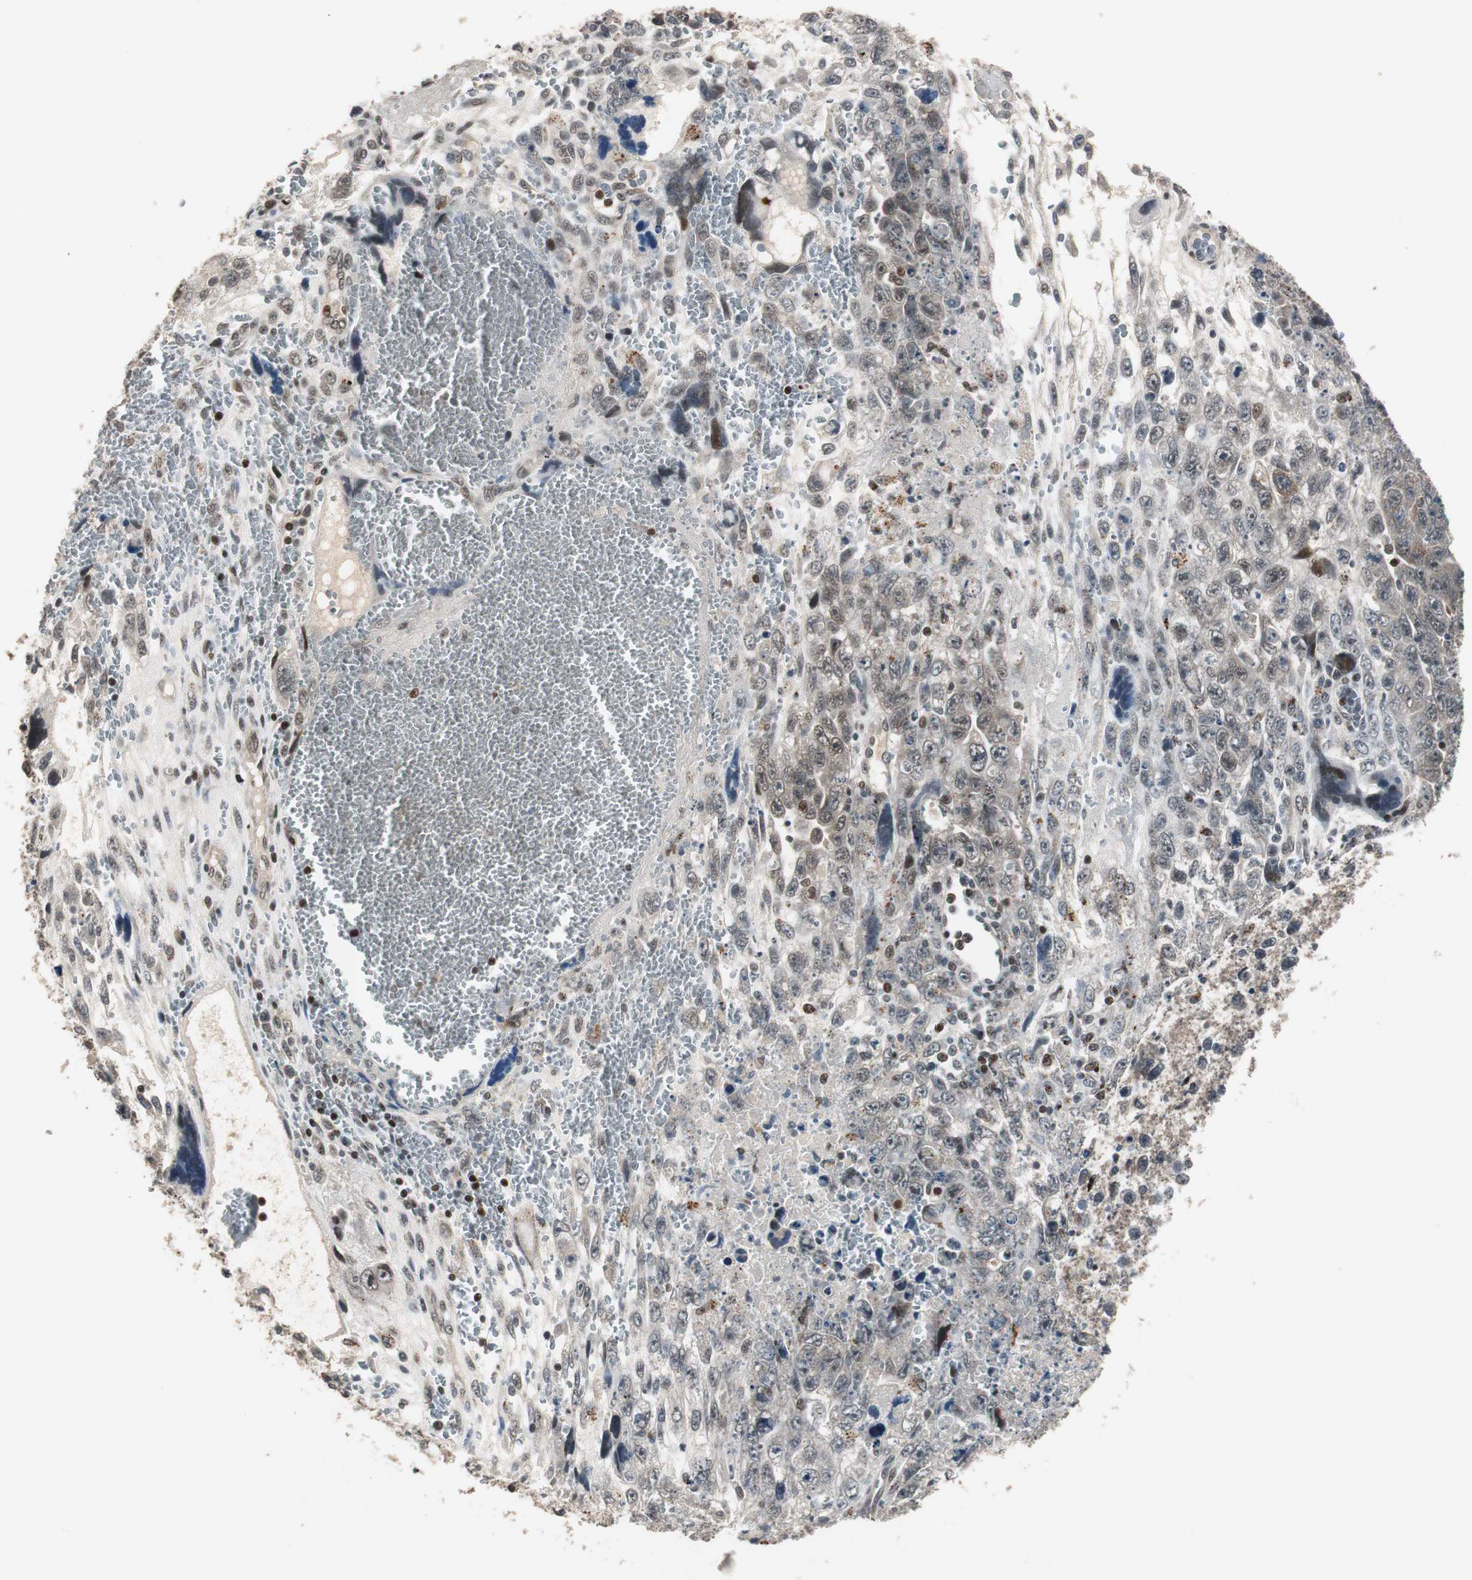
{"staining": {"intensity": "moderate", "quantity": ">75%", "location": "cytoplasmic/membranous,nuclear"}, "tissue": "testis cancer", "cell_type": "Tumor cells", "image_type": "cancer", "snomed": [{"axis": "morphology", "description": "Carcinoma, Embryonal, NOS"}, {"axis": "topography", "description": "Testis"}], "caption": "Testis cancer stained with DAB (3,3'-diaminobenzidine) IHC demonstrates medium levels of moderate cytoplasmic/membranous and nuclear positivity in approximately >75% of tumor cells. Ihc stains the protein of interest in brown and the nuclei are stained blue.", "gene": "BOLA1", "patient": {"sex": "male", "age": 28}}